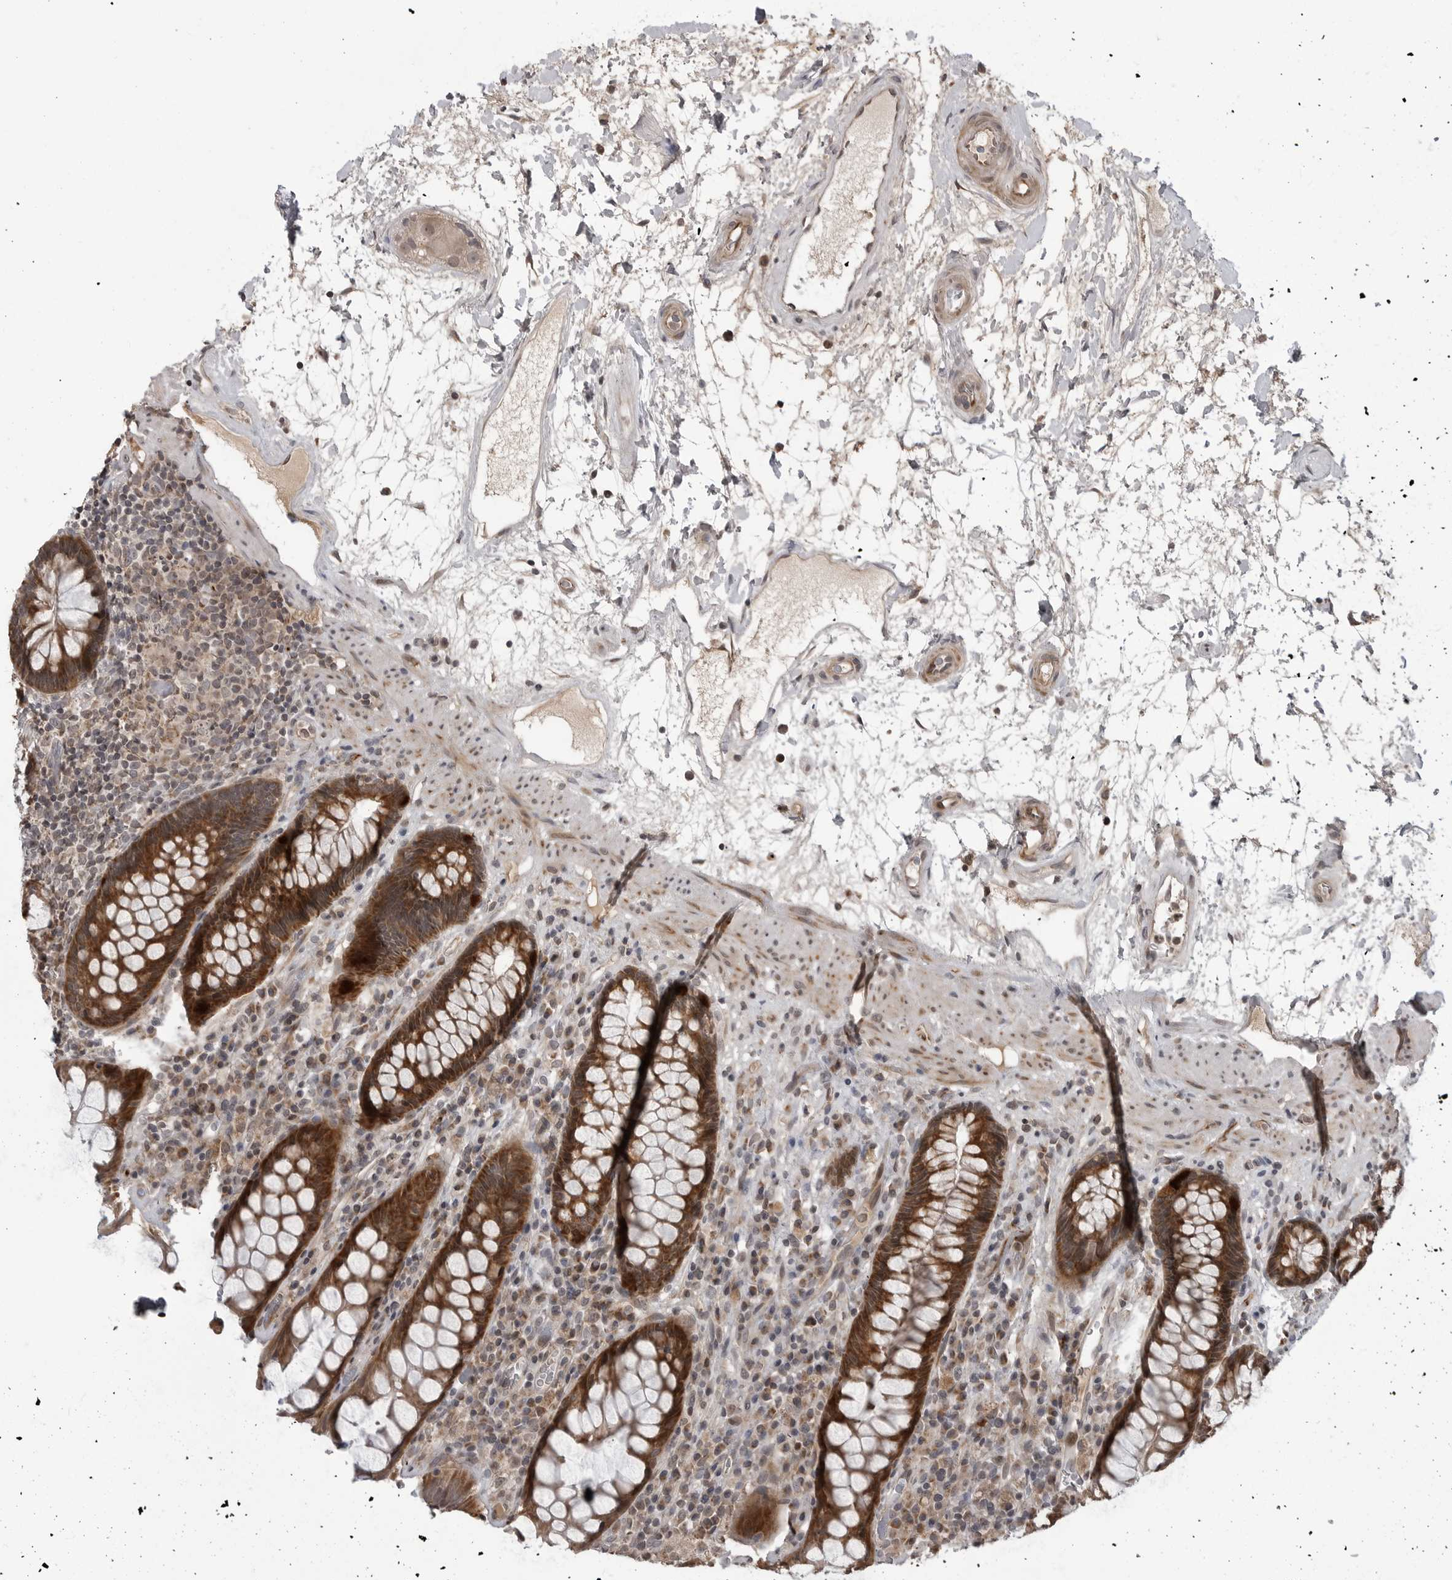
{"staining": {"intensity": "strong", "quantity": ">75%", "location": "cytoplasmic/membranous"}, "tissue": "rectum", "cell_type": "Glandular cells", "image_type": "normal", "snomed": [{"axis": "morphology", "description": "Normal tissue, NOS"}, {"axis": "topography", "description": "Rectum"}], "caption": "A micrograph of rectum stained for a protein demonstrates strong cytoplasmic/membranous brown staining in glandular cells. (IHC, brightfield microscopy, high magnification).", "gene": "FAAP100", "patient": {"sex": "male", "age": 64}}